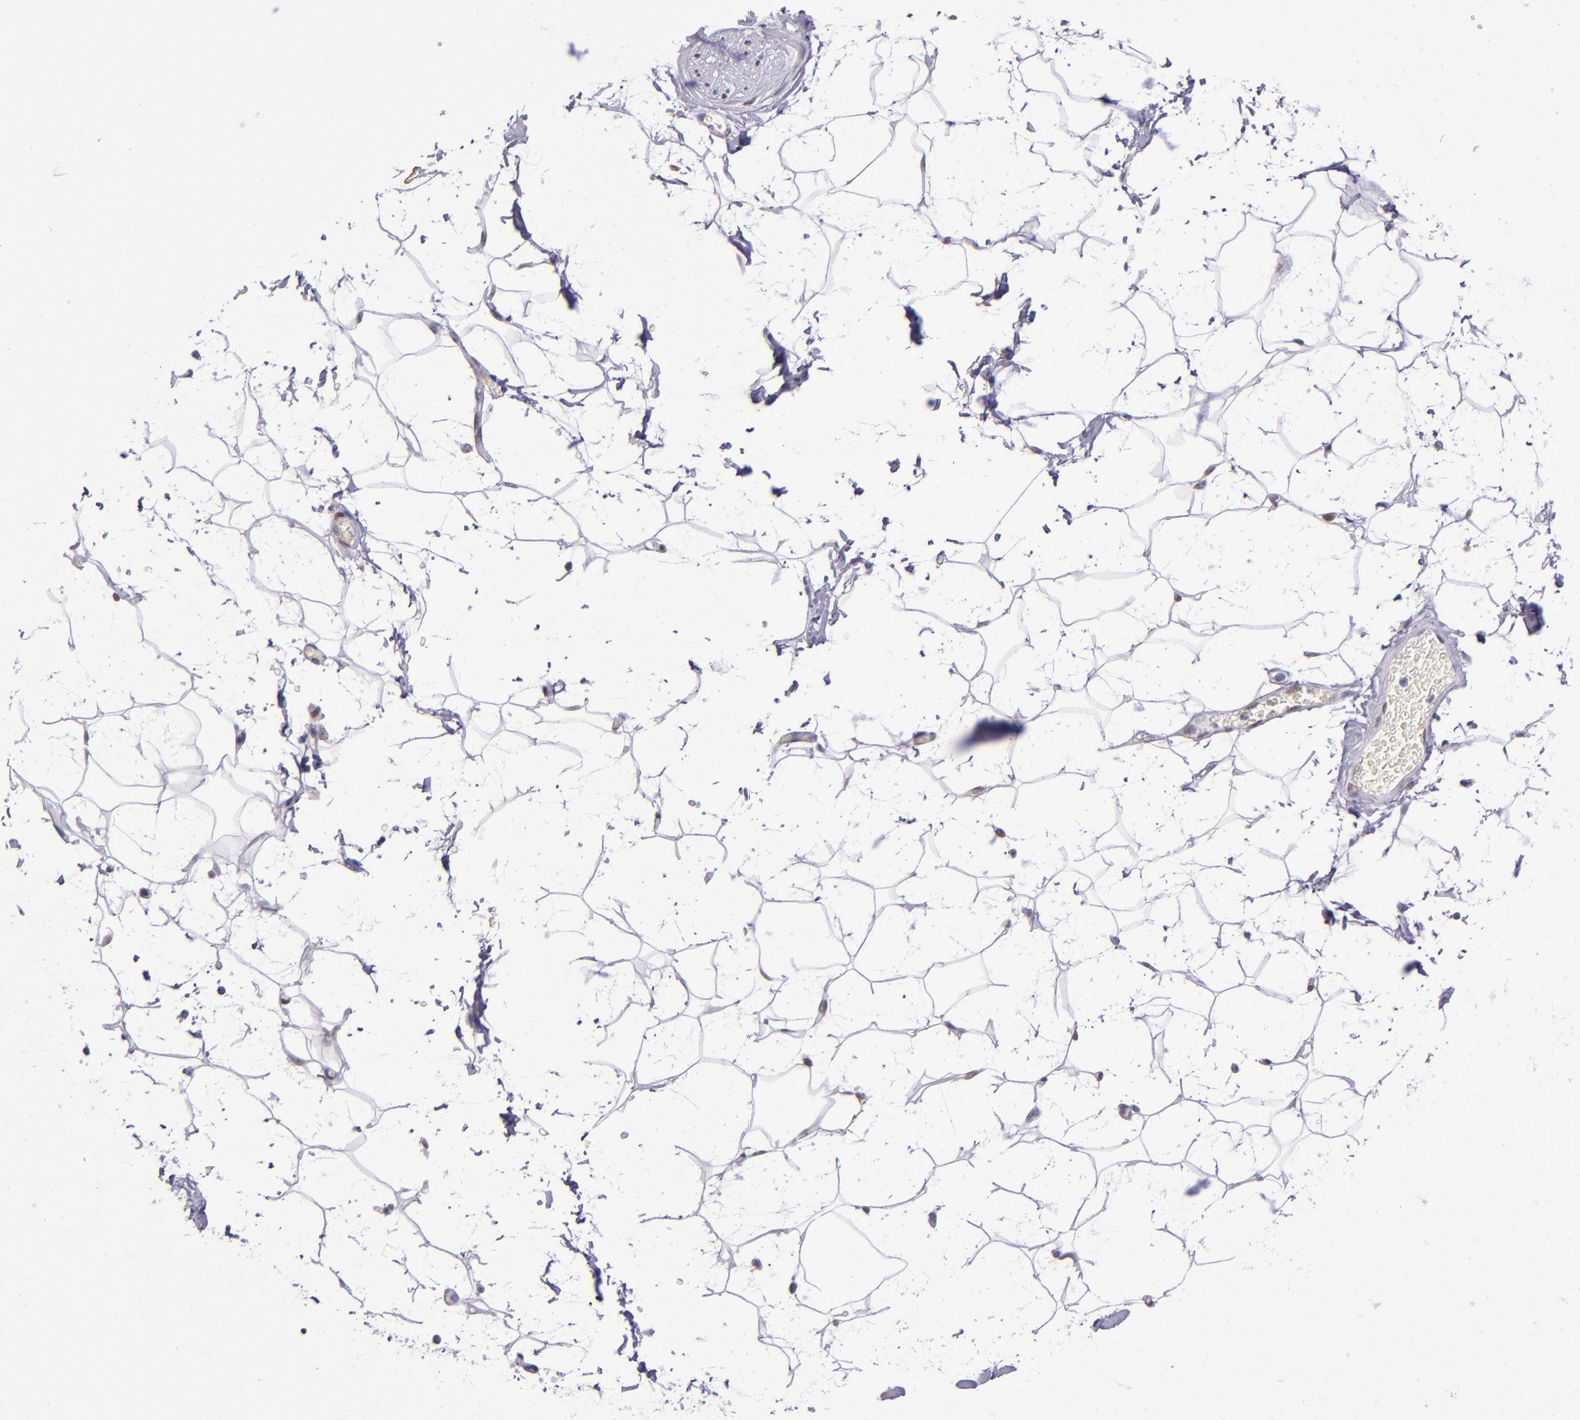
{"staining": {"intensity": "weak", "quantity": ">75%", "location": "nuclear"}, "tissue": "adipose tissue", "cell_type": "Adipocytes", "image_type": "normal", "snomed": [{"axis": "morphology", "description": "Normal tissue, NOS"}, {"axis": "topography", "description": "Soft tissue"}], "caption": "The immunohistochemical stain highlights weak nuclear positivity in adipocytes of benign adipose tissue. The staining was performed using DAB (3,3'-diaminobenzidine) to visualize the protein expression in brown, while the nuclei were stained in blue with hematoxylin (Magnification: 20x).", "gene": "MGMT", "patient": {"sex": "male", "age": 72}}